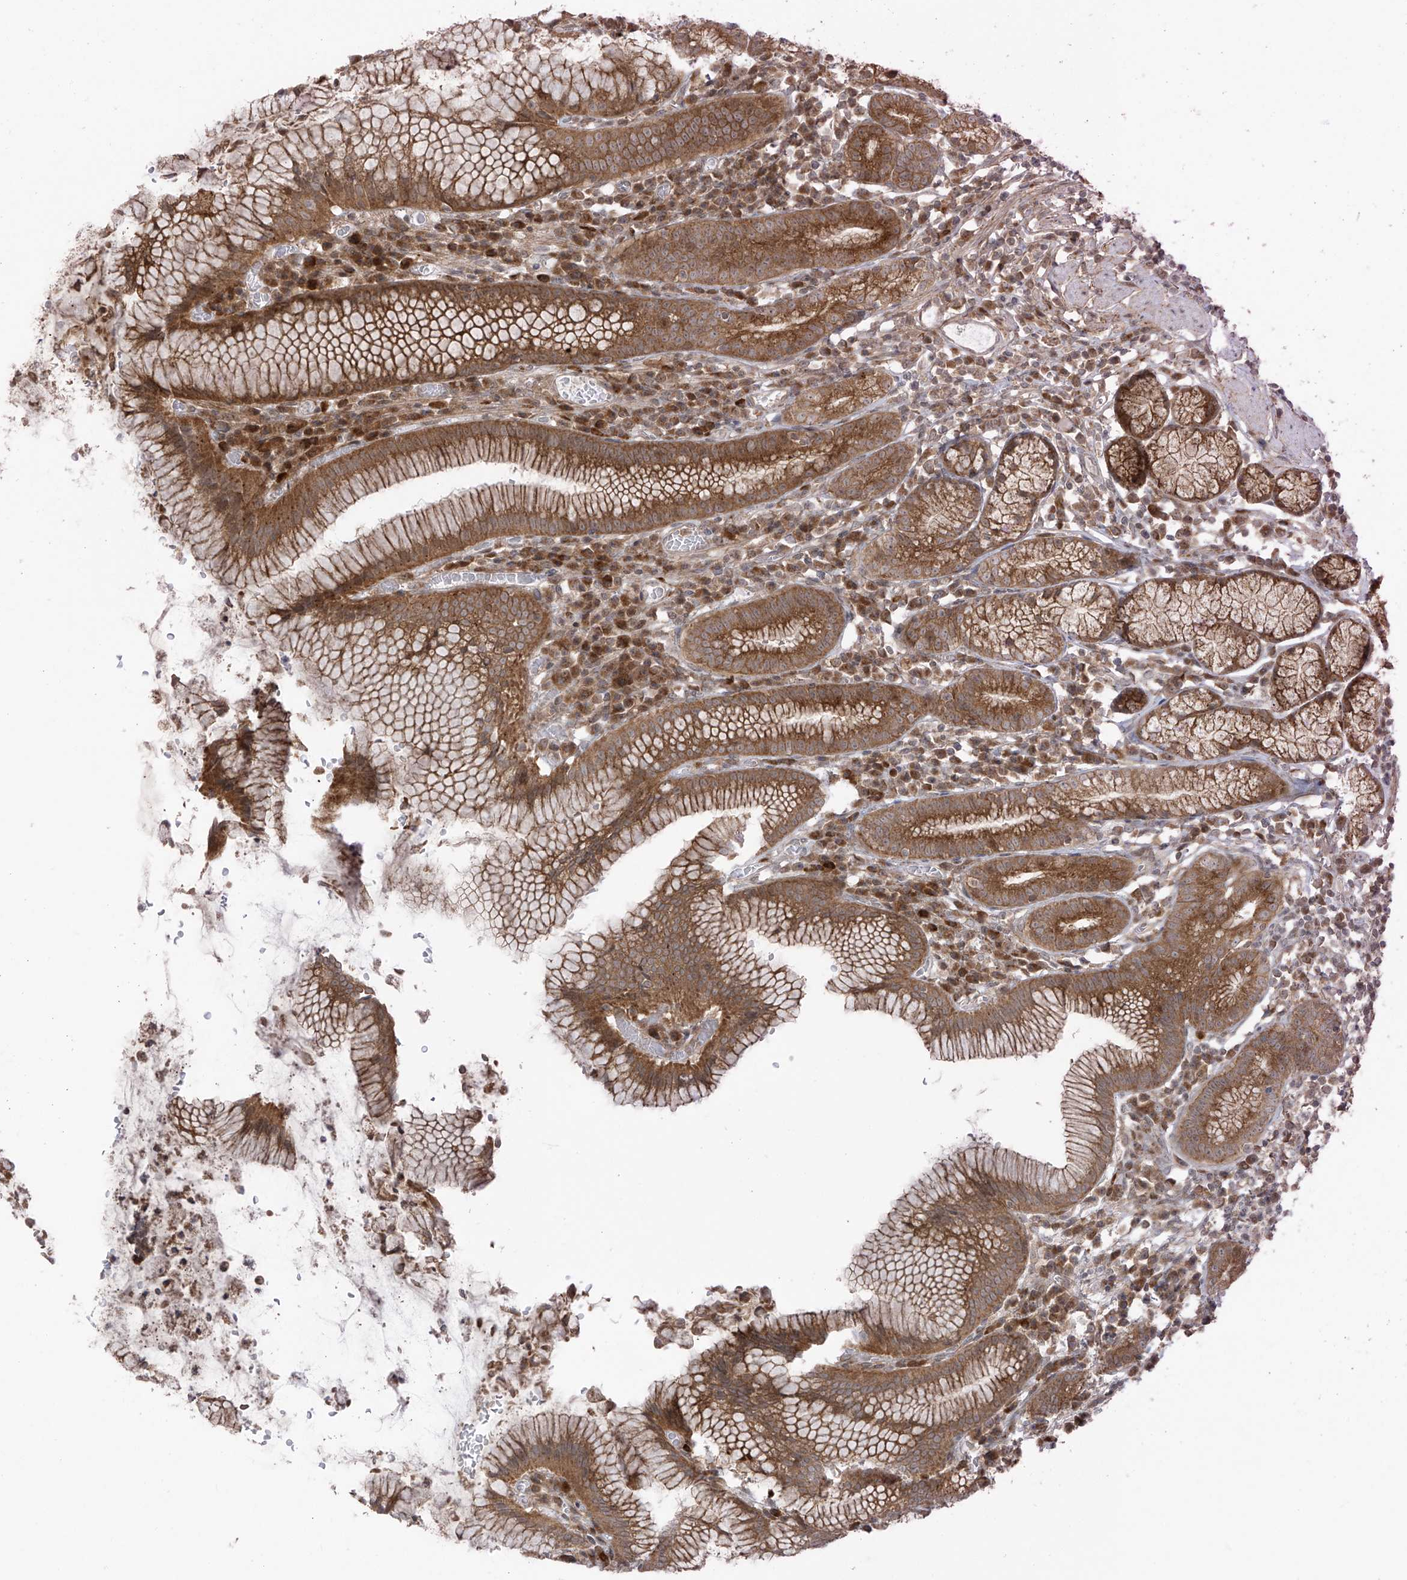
{"staining": {"intensity": "strong", "quantity": ">75%", "location": "cytoplasmic/membranous"}, "tissue": "stomach", "cell_type": "Glandular cells", "image_type": "normal", "snomed": [{"axis": "morphology", "description": "Normal tissue, NOS"}, {"axis": "topography", "description": "Stomach"}], "caption": "Benign stomach was stained to show a protein in brown. There is high levels of strong cytoplasmic/membranous expression in about >75% of glandular cells.", "gene": "PDE11A", "patient": {"sex": "male", "age": 55}}